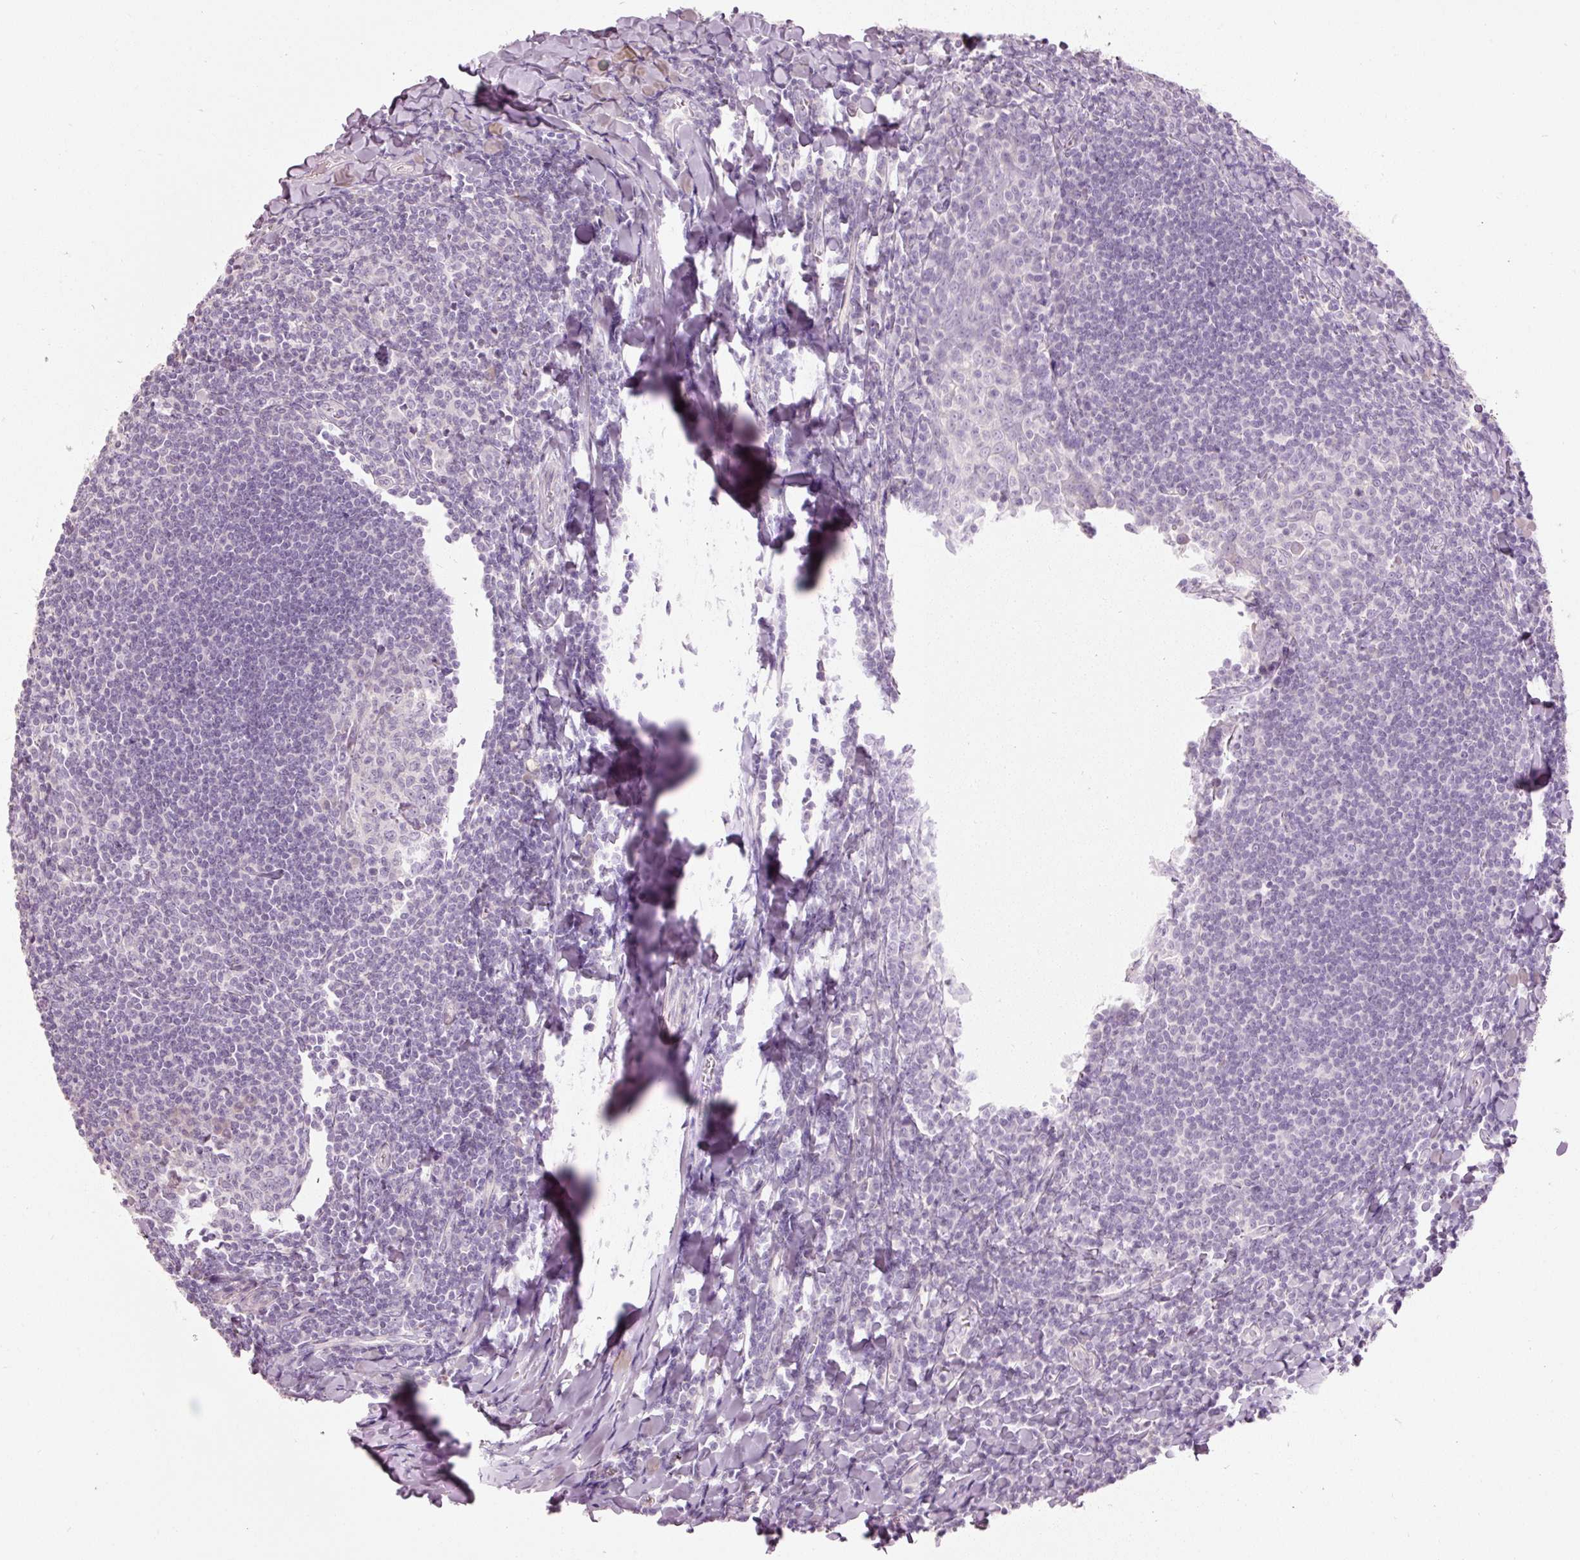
{"staining": {"intensity": "negative", "quantity": "none", "location": "none"}, "tissue": "tonsil", "cell_type": "Germinal center cells", "image_type": "normal", "snomed": [{"axis": "morphology", "description": "Normal tissue, NOS"}, {"axis": "topography", "description": "Tonsil"}], "caption": "There is no significant positivity in germinal center cells of tonsil. (Brightfield microscopy of DAB (3,3'-diaminobenzidine) immunohistochemistry (IHC) at high magnification).", "gene": "MUC5AC", "patient": {"sex": "male", "age": 27}}